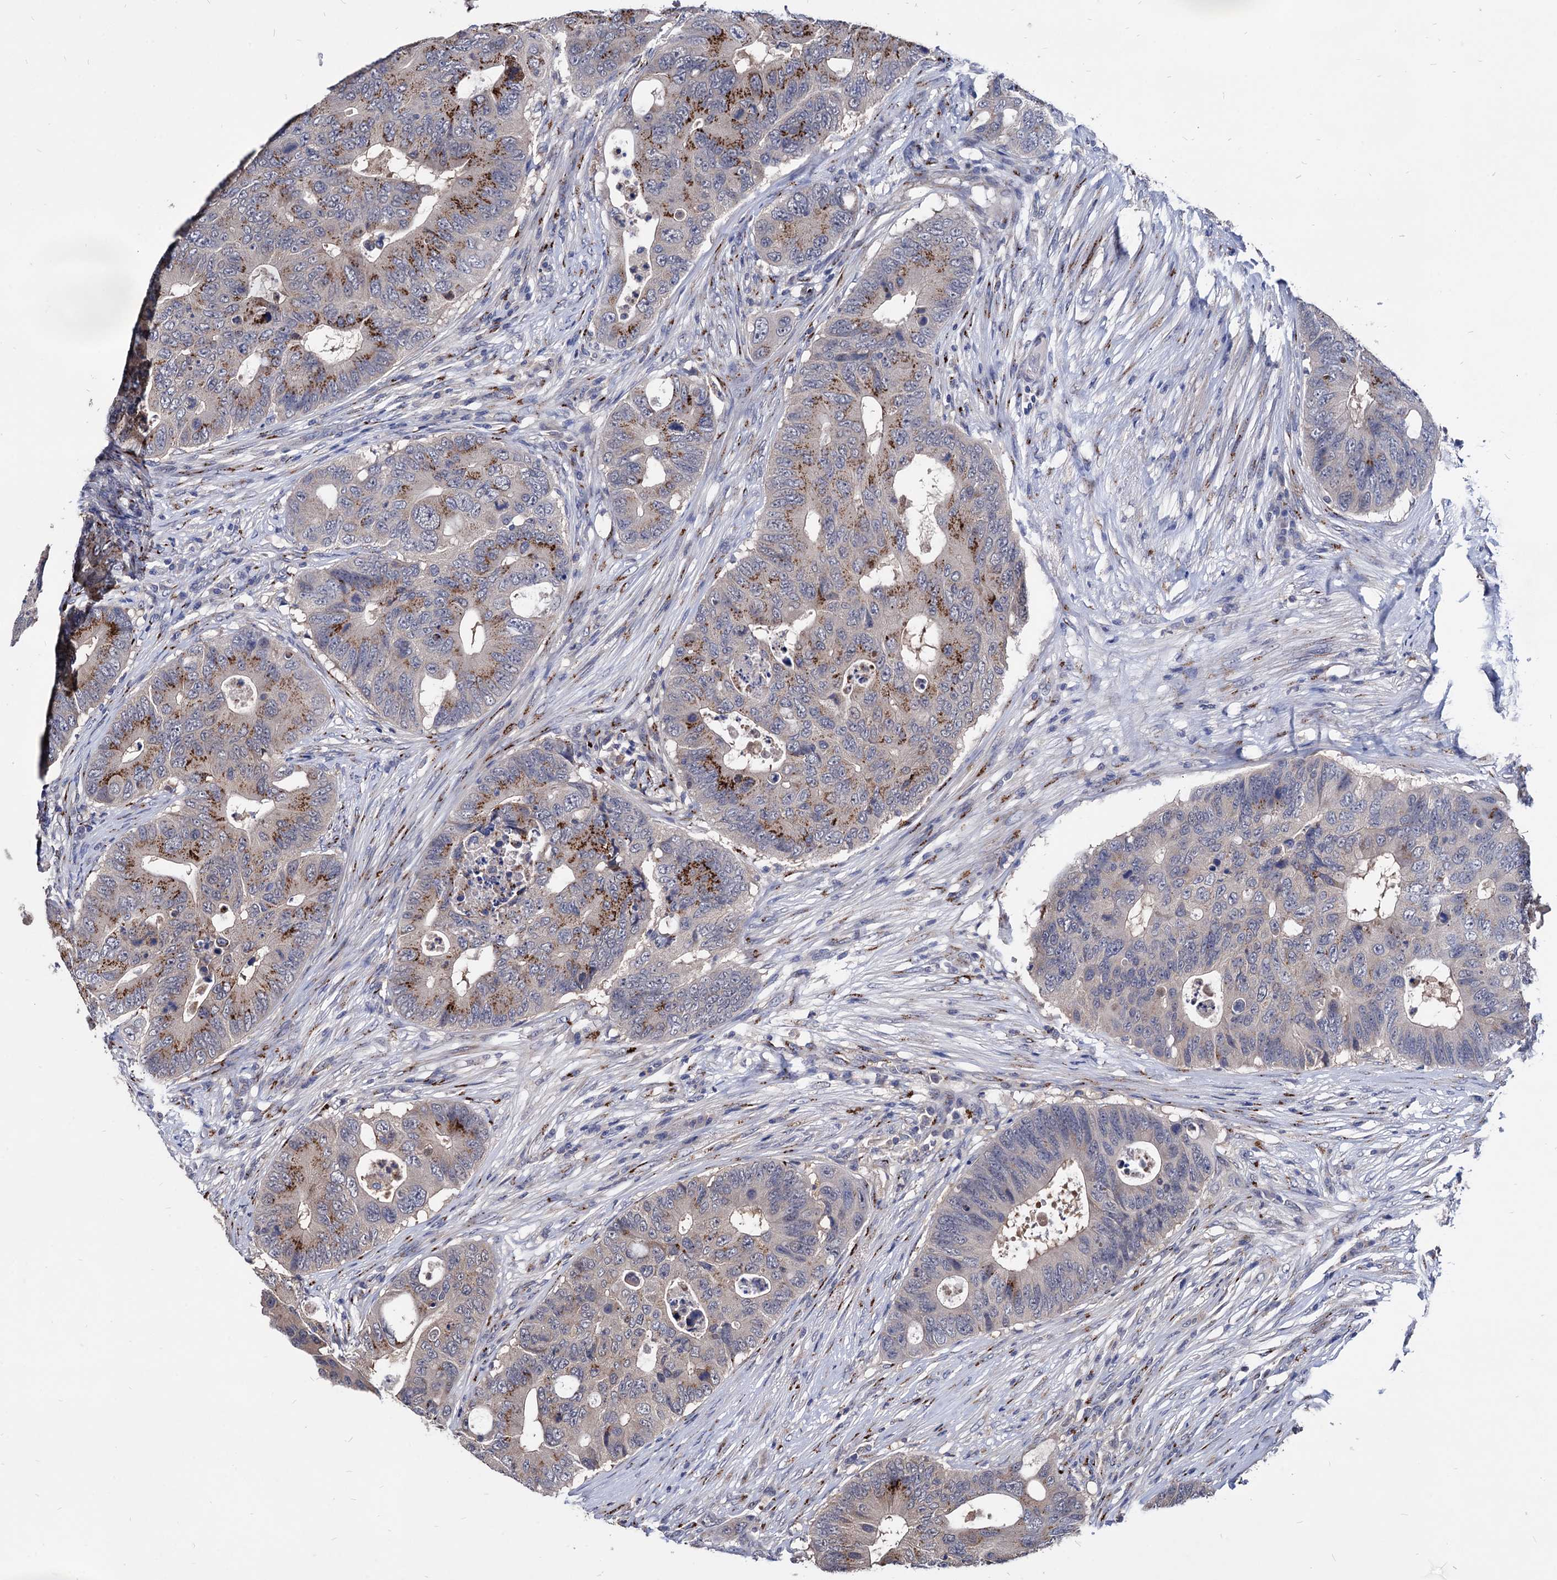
{"staining": {"intensity": "strong", "quantity": "25%-75%", "location": "cytoplasmic/membranous"}, "tissue": "colorectal cancer", "cell_type": "Tumor cells", "image_type": "cancer", "snomed": [{"axis": "morphology", "description": "Adenocarcinoma, NOS"}, {"axis": "topography", "description": "Colon"}], "caption": "This photomicrograph demonstrates immunohistochemistry staining of colorectal cancer, with high strong cytoplasmic/membranous staining in about 25%-75% of tumor cells.", "gene": "ESD", "patient": {"sex": "male", "age": 71}}